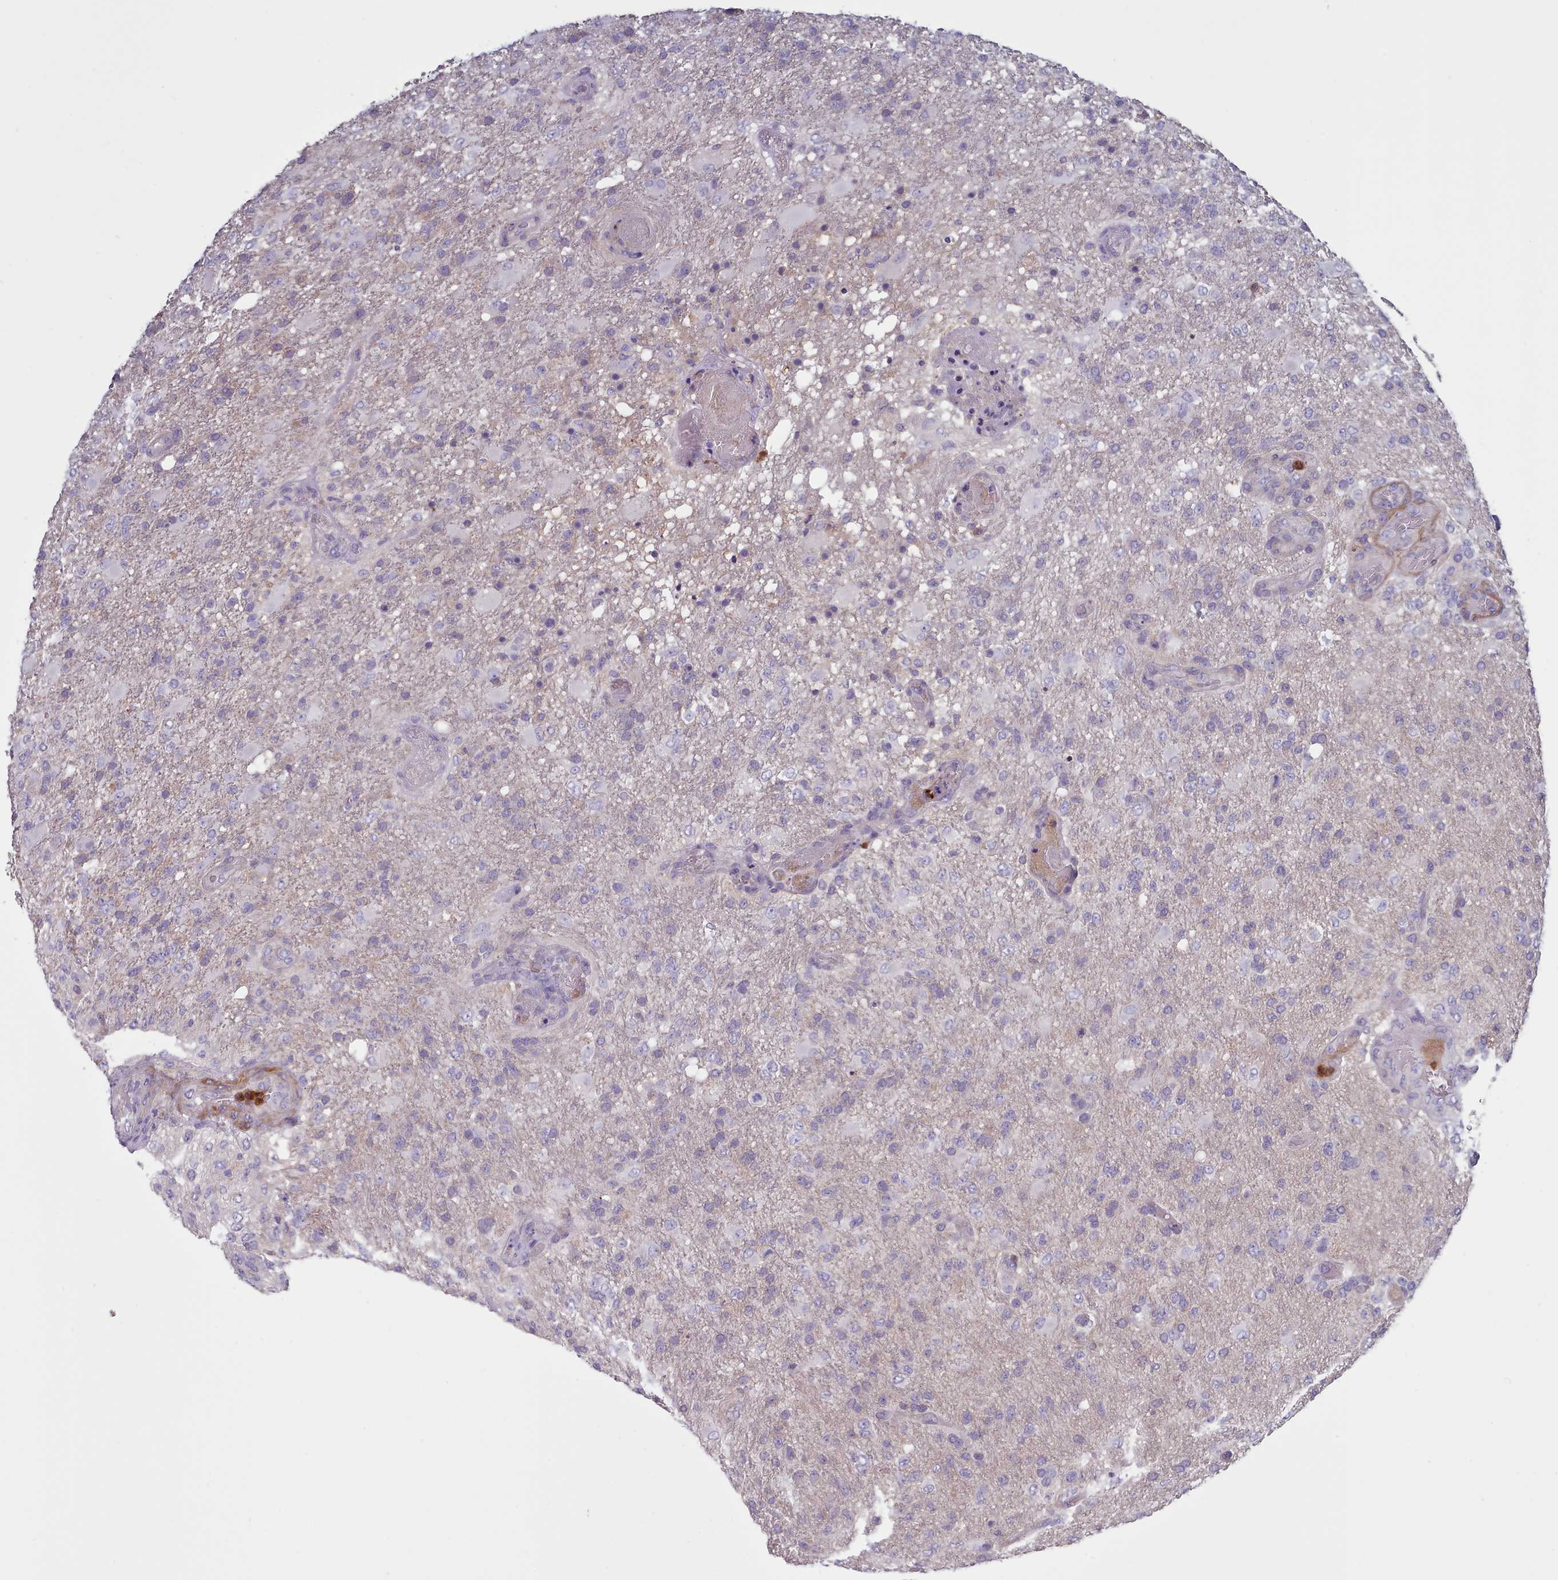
{"staining": {"intensity": "negative", "quantity": "none", "location": "none"}, "tissue": "glioma", "cell_type": "Tumor cells", "image_type": "cancer", "snomed": [{"axis": "morphology", "description": "Glioma, malignant, High grade"}, {"axis": "topography", "description": "Brain"}], "caption": "IHC photomicrograph of neoplastic tissue: human high-grade glioma (malignant) stained with DAB exhibits no significant protein expression in tumor cells.", "gene": "RAC2", "patient": {"sex": "female", "age": 74}}